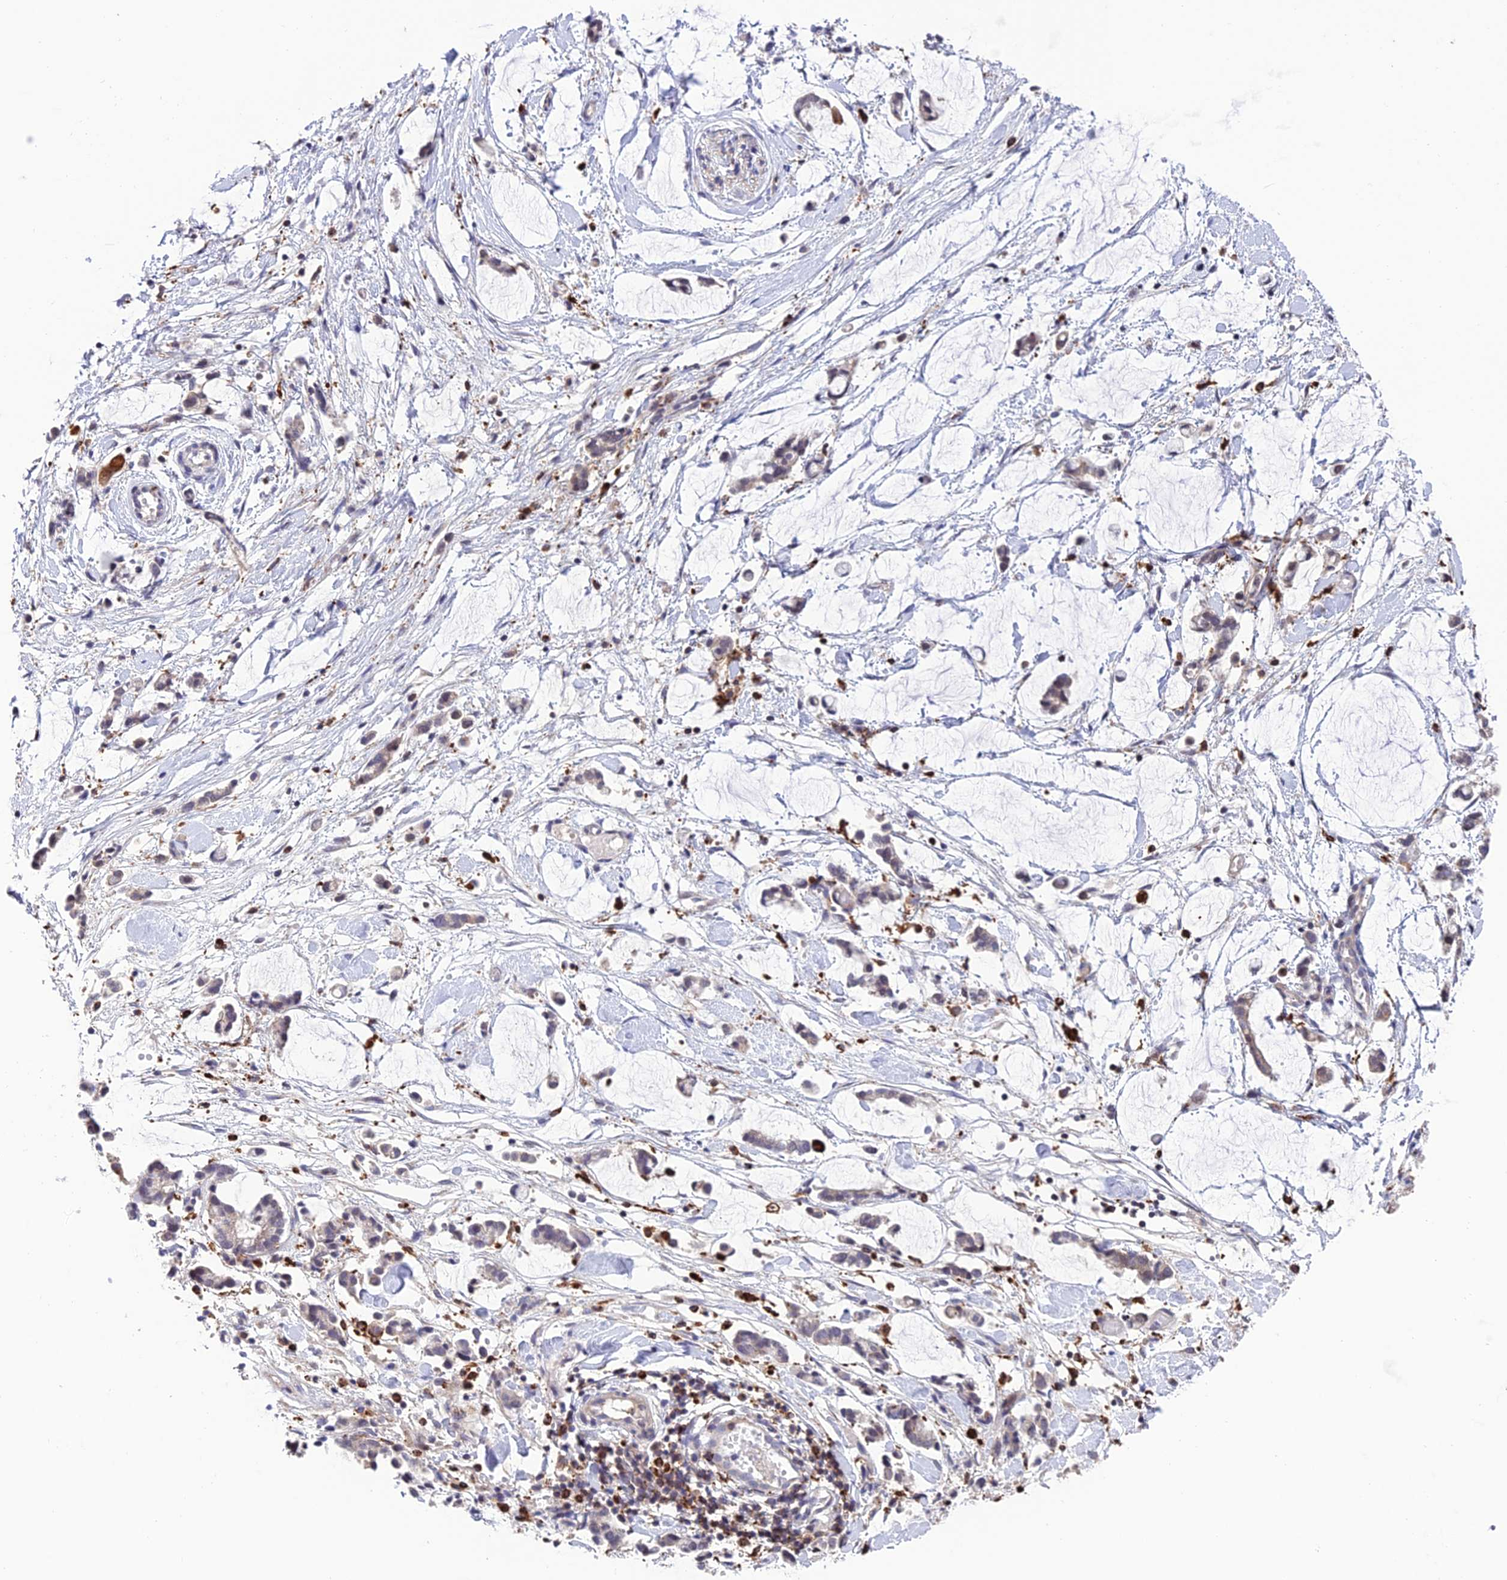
{"staining": {"intensity": "negative", "quantity": "none", "location": "none"}, "tissue": "adipose tissue", "cell_type": "Adipocytes", "image_type": "normal", "snomed": [{"axis": "morphology", "description": "Normal tissue, NOS"}, {"axis": "morphology", "description": "Adenocarcinoma, NOS"}, {"axis": "topography", "description": "Smooth muscle"}, {"axis": "topography", "description": "Colon"}], "caption": "This is an immunohistochemistry micrograph of benign adipose tissue. There is no expression in adipocytes.", "gene": "ARHGEF18", "patient": {"sex": "male", "age": 14}}